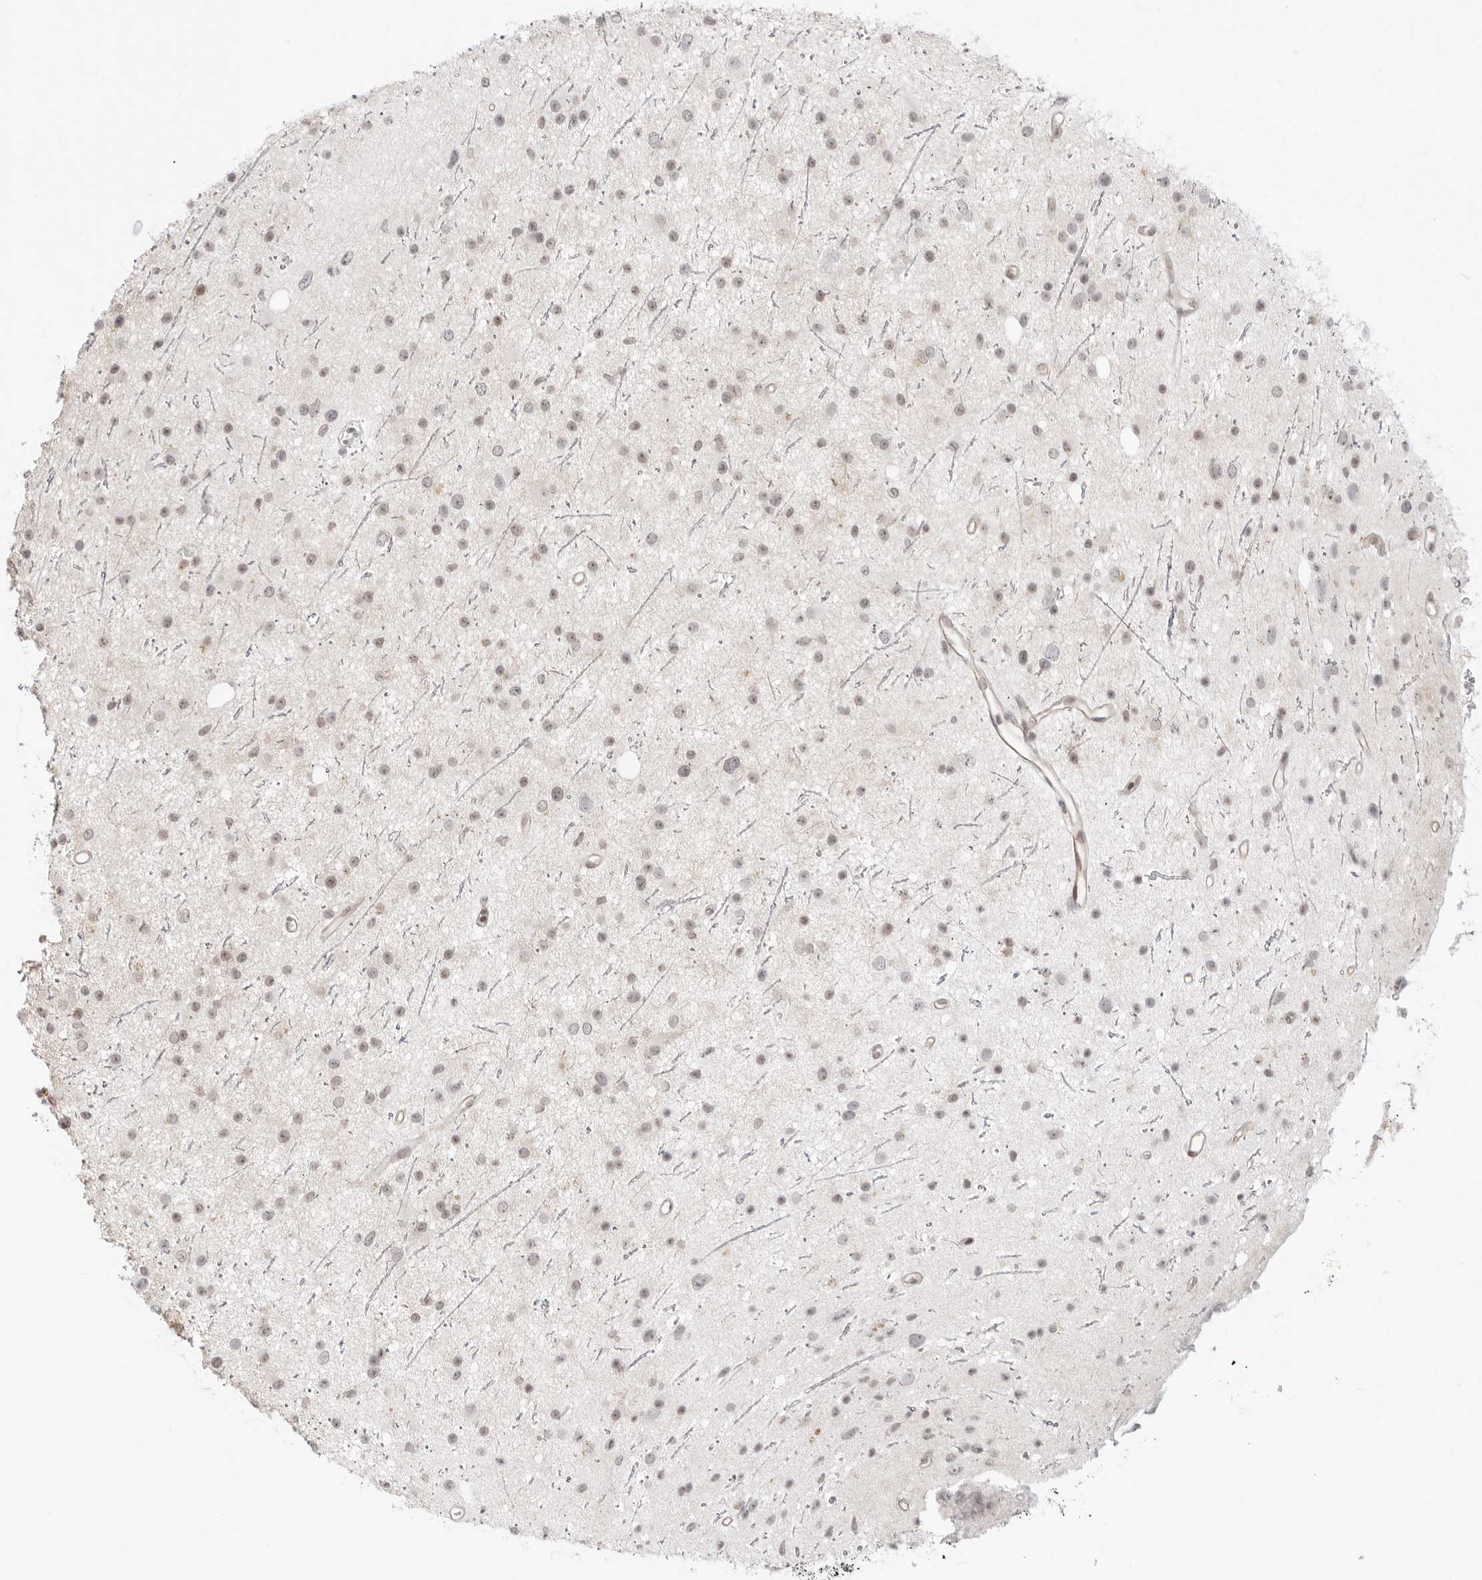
{"staining": {"intensity": "weak", "quantity": "25%-75%", "location": "nuclear"}, "tissue": "glioma", "cell_type": "Tumor cells", "image_type": "cancer", "snomed": [{"axis": "morphology", "description": "Glioma, malignant, Low grade"}, {"axis": "topography", "description": "Cerebral cortex"}], "caption": "Immunohistochemistry (IHC) of human malignant glioma (low-grade) exhibits low levels of weak nuclear staining in about 25%-75% of tumor cells. (Stains: DAB in brown, nuclei in blue, Microscopy: brightfield microscopy at high magnification).", "gene": "TRAPPC3", "patient": {"sex": "female", "age": 39}}